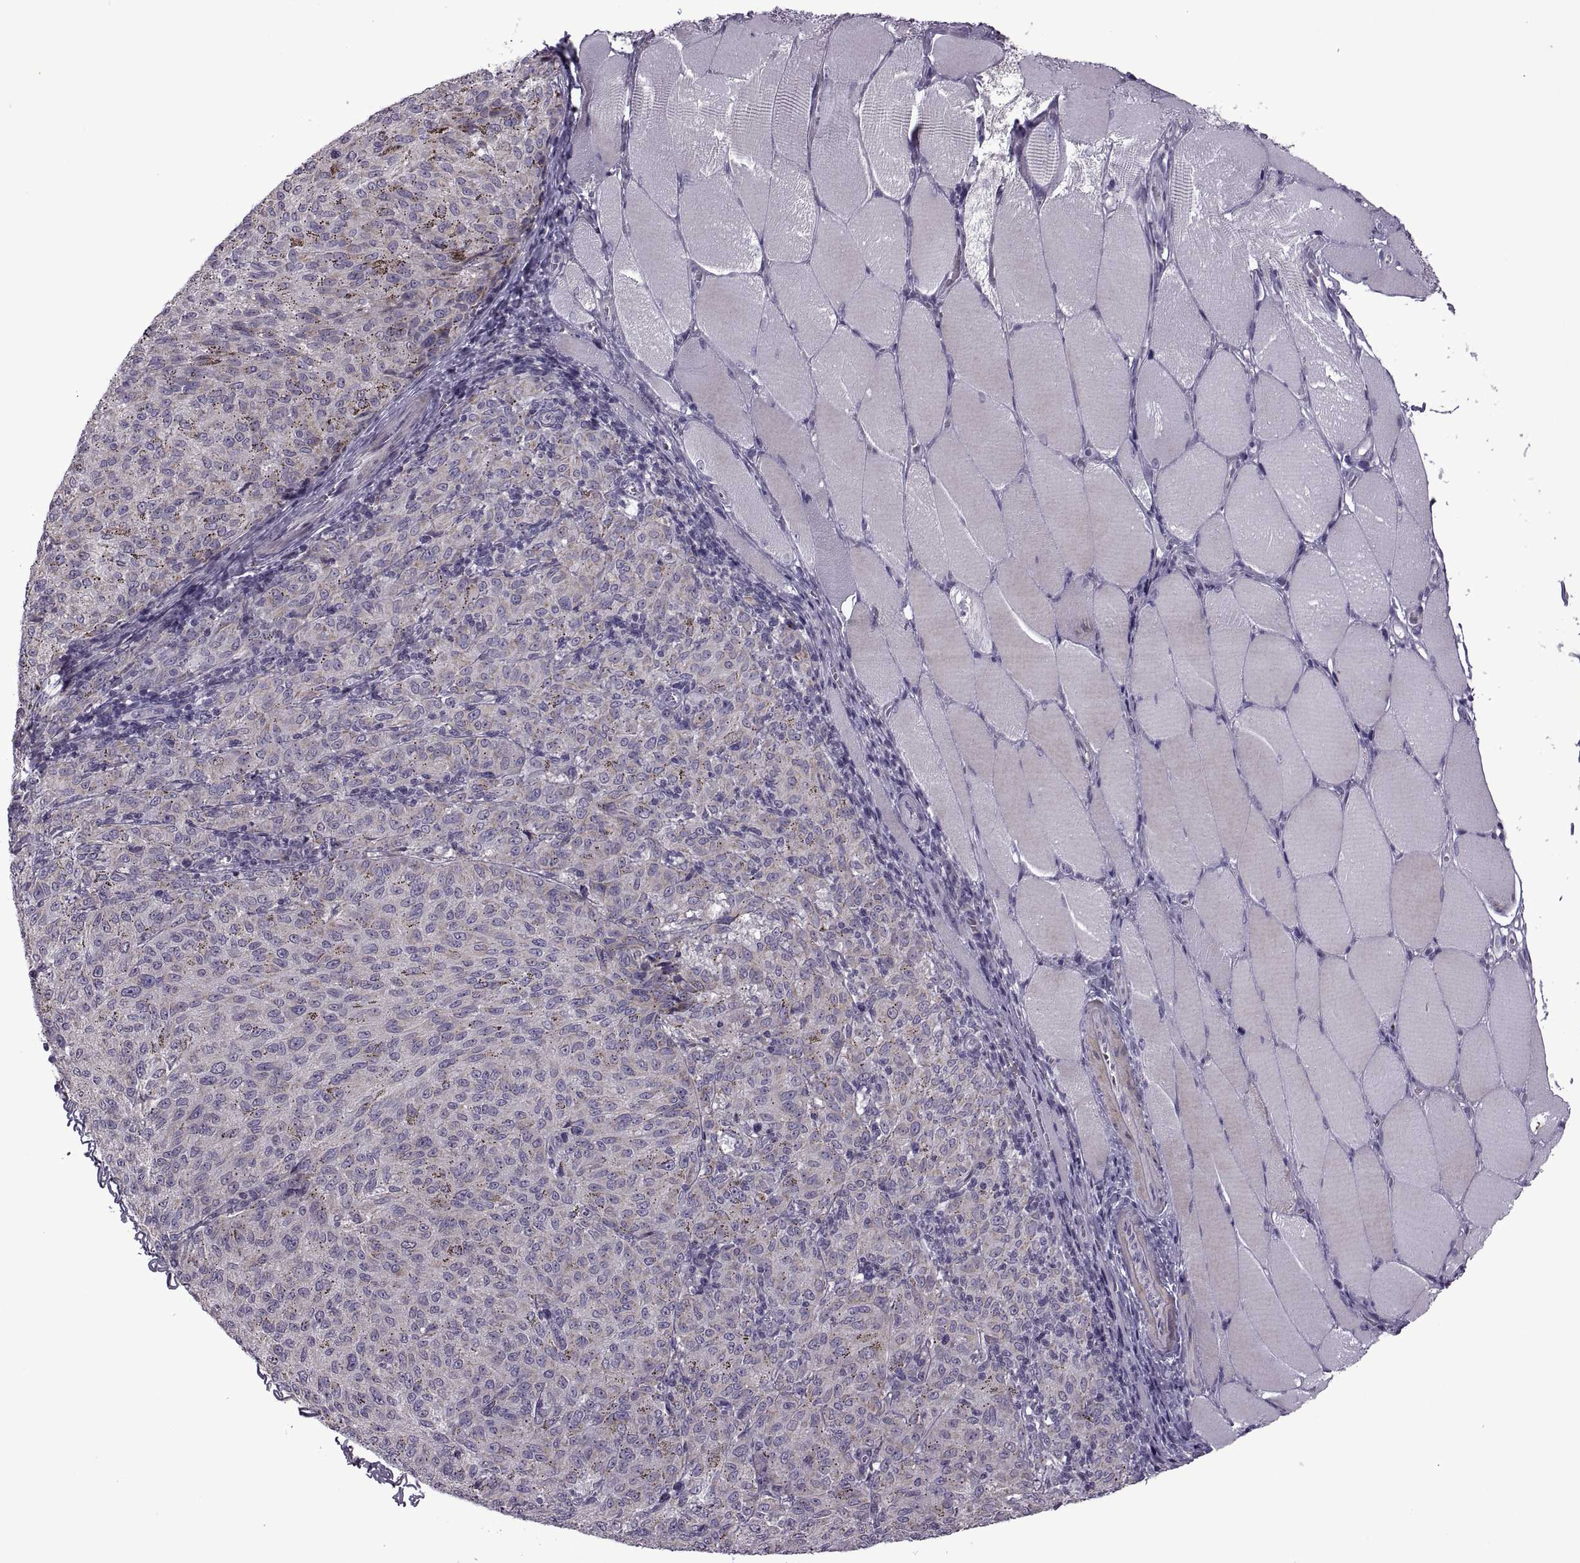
{"staining": {"intensity": "negative", "quantity": "none", "location": "none"}, "tissue": "melanoma", "cell_type": "Tumor cells", "image_type": "cancer", "snomed": [{"axis": "morphology", "description": "Malignant melanoma, NOS"}, {"axis": "topography", "description": "Skin"}], "caption": "IHC of human malignant melanoma reveals no expression in tumor cells.", "gene": "RIPK4", "patient": {"sex": "female", "age": 72}}